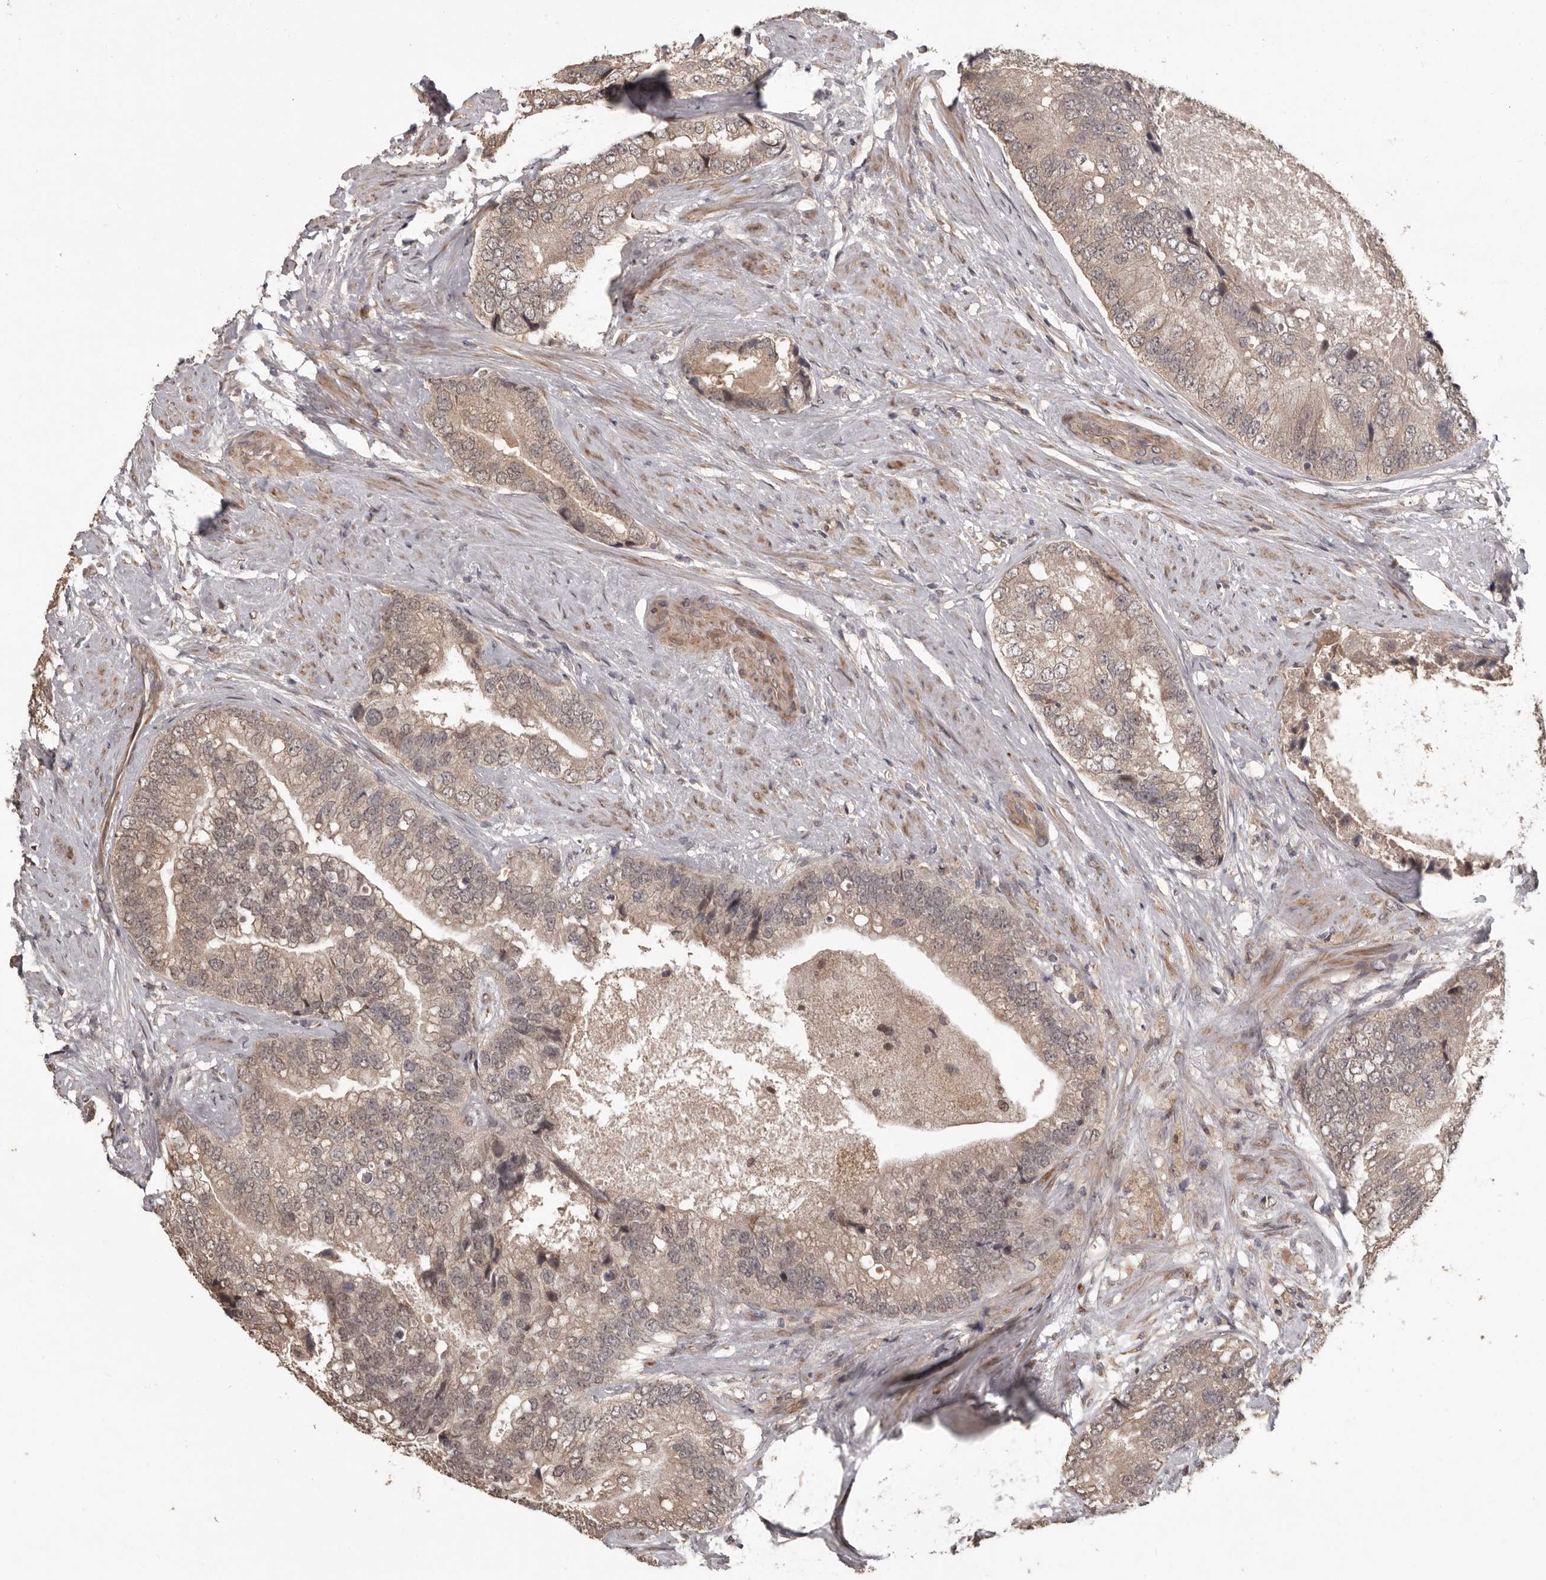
{"staining": {"intensity": "weak", "quantity": ">75%", "location": "cytoplasmic/membranous,nuclear"}, "tissue": "prostate cancer", "cell_type": "Tumor cells", "image_type": "cancer", "snomed": [{"axis": "morphology", "description": "Adenocarcinoma, High grade"}, {"axis": "topography", "description": "Prostate"}], "caption": "Tumor cells display weak cytoplasmic/membranous and nuclear positivity in about >75% of cells in prostate cancer (high-grade adenocarcinoma).", "gene": "ZFP14", "patient": {"sex": "male", "age": 70}}